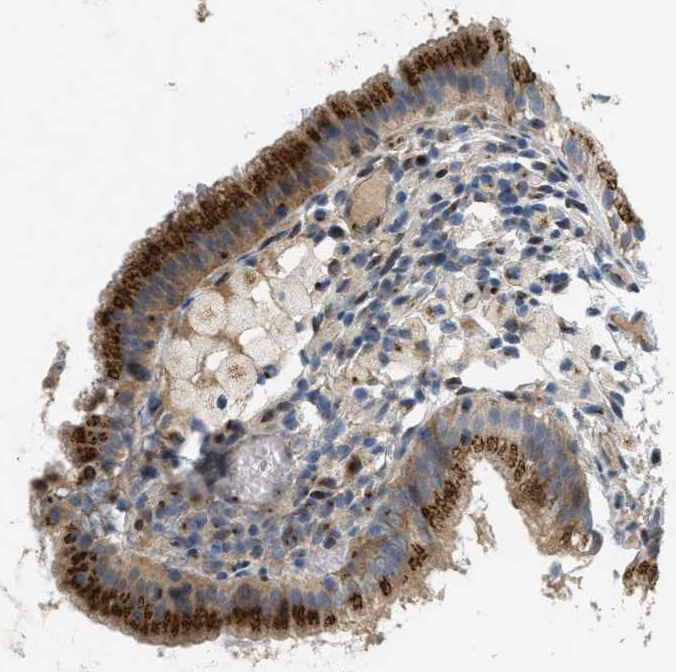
{"staining": {"intensity": "strong", "quantity": ">75%", "location": "cytoplasmic/membranous"}, "tissue": "gallbladder", "cell_type": "Glandular cells", "image_type": "normal", "snomed": [{"axis": "morphology", "description": "Normal tissue, NOS"}, {"axis": "topography", "description": "Gallbladder"}], "caption": "An image of human gallbladder stained for a protein displays strong cytoplasmic/membranous brown staining in glandular cells. (IHC, brightfield microscopy, high magnification).", "gene": "ZFPL1", "patient": {"sex": "female", "age": 26}}